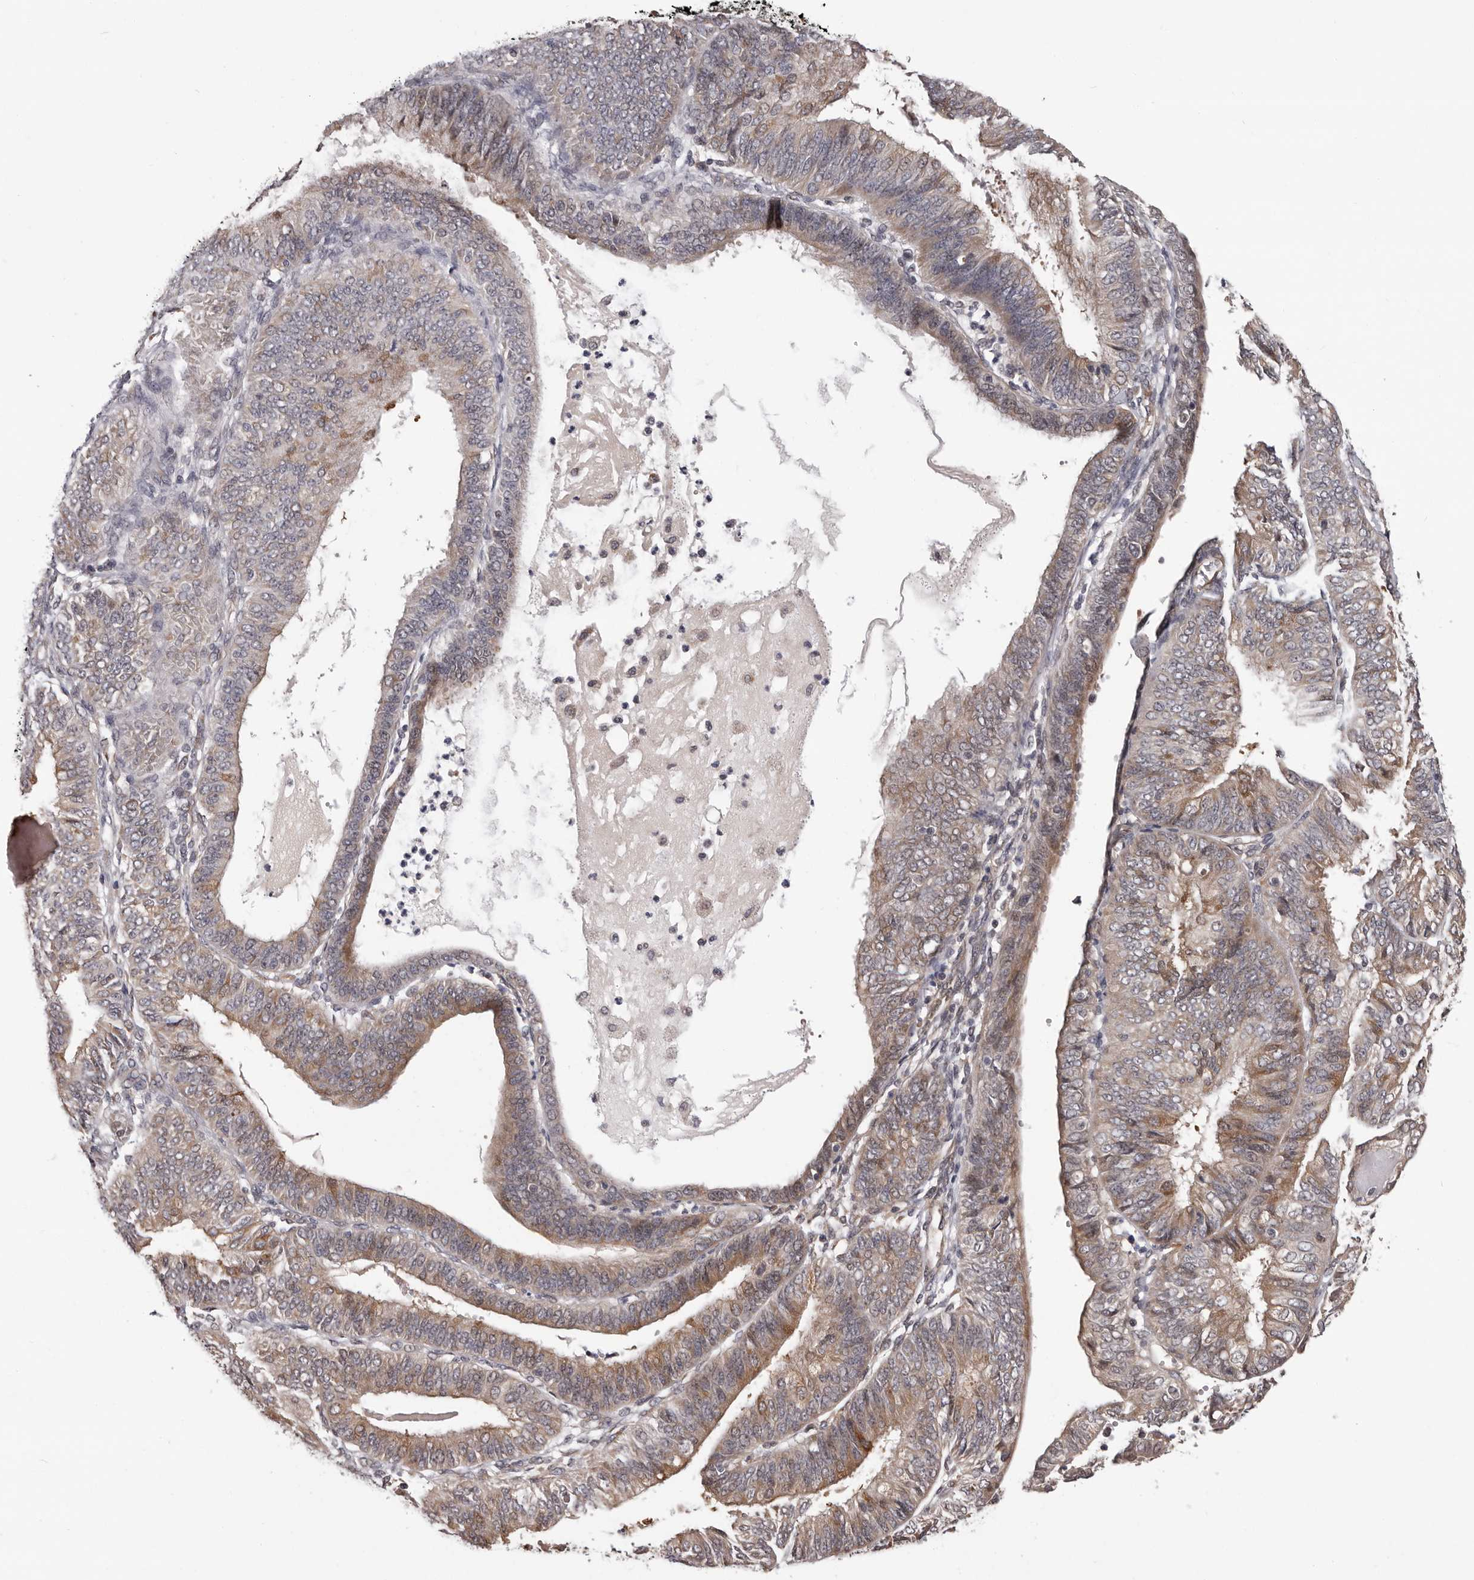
{"staining": {"intensity": "weak", "quantity": "25%-75%", "location": "cytoplasmic/membranous"}, "tissue": "endometrial cancer", "cell_type": "Tumor cells", "image_type": "cancer", "snomed": [{"axis": "morphology", "description": "Adenocarcinoma, NOS"}, {"axis": "topography", "description": "Endometrium"}], "caption": "Protein expression analysis of human adenocarcinoma (endometrial) reveals weak cytoplasmic/membranous positivity in about 25%-75% of tumor cells. Immunohistochemistry stains the protein in brown and the nuclei are stained blue.", "gene": "MED8", "patient": {"sex": "female", "age": 58}}